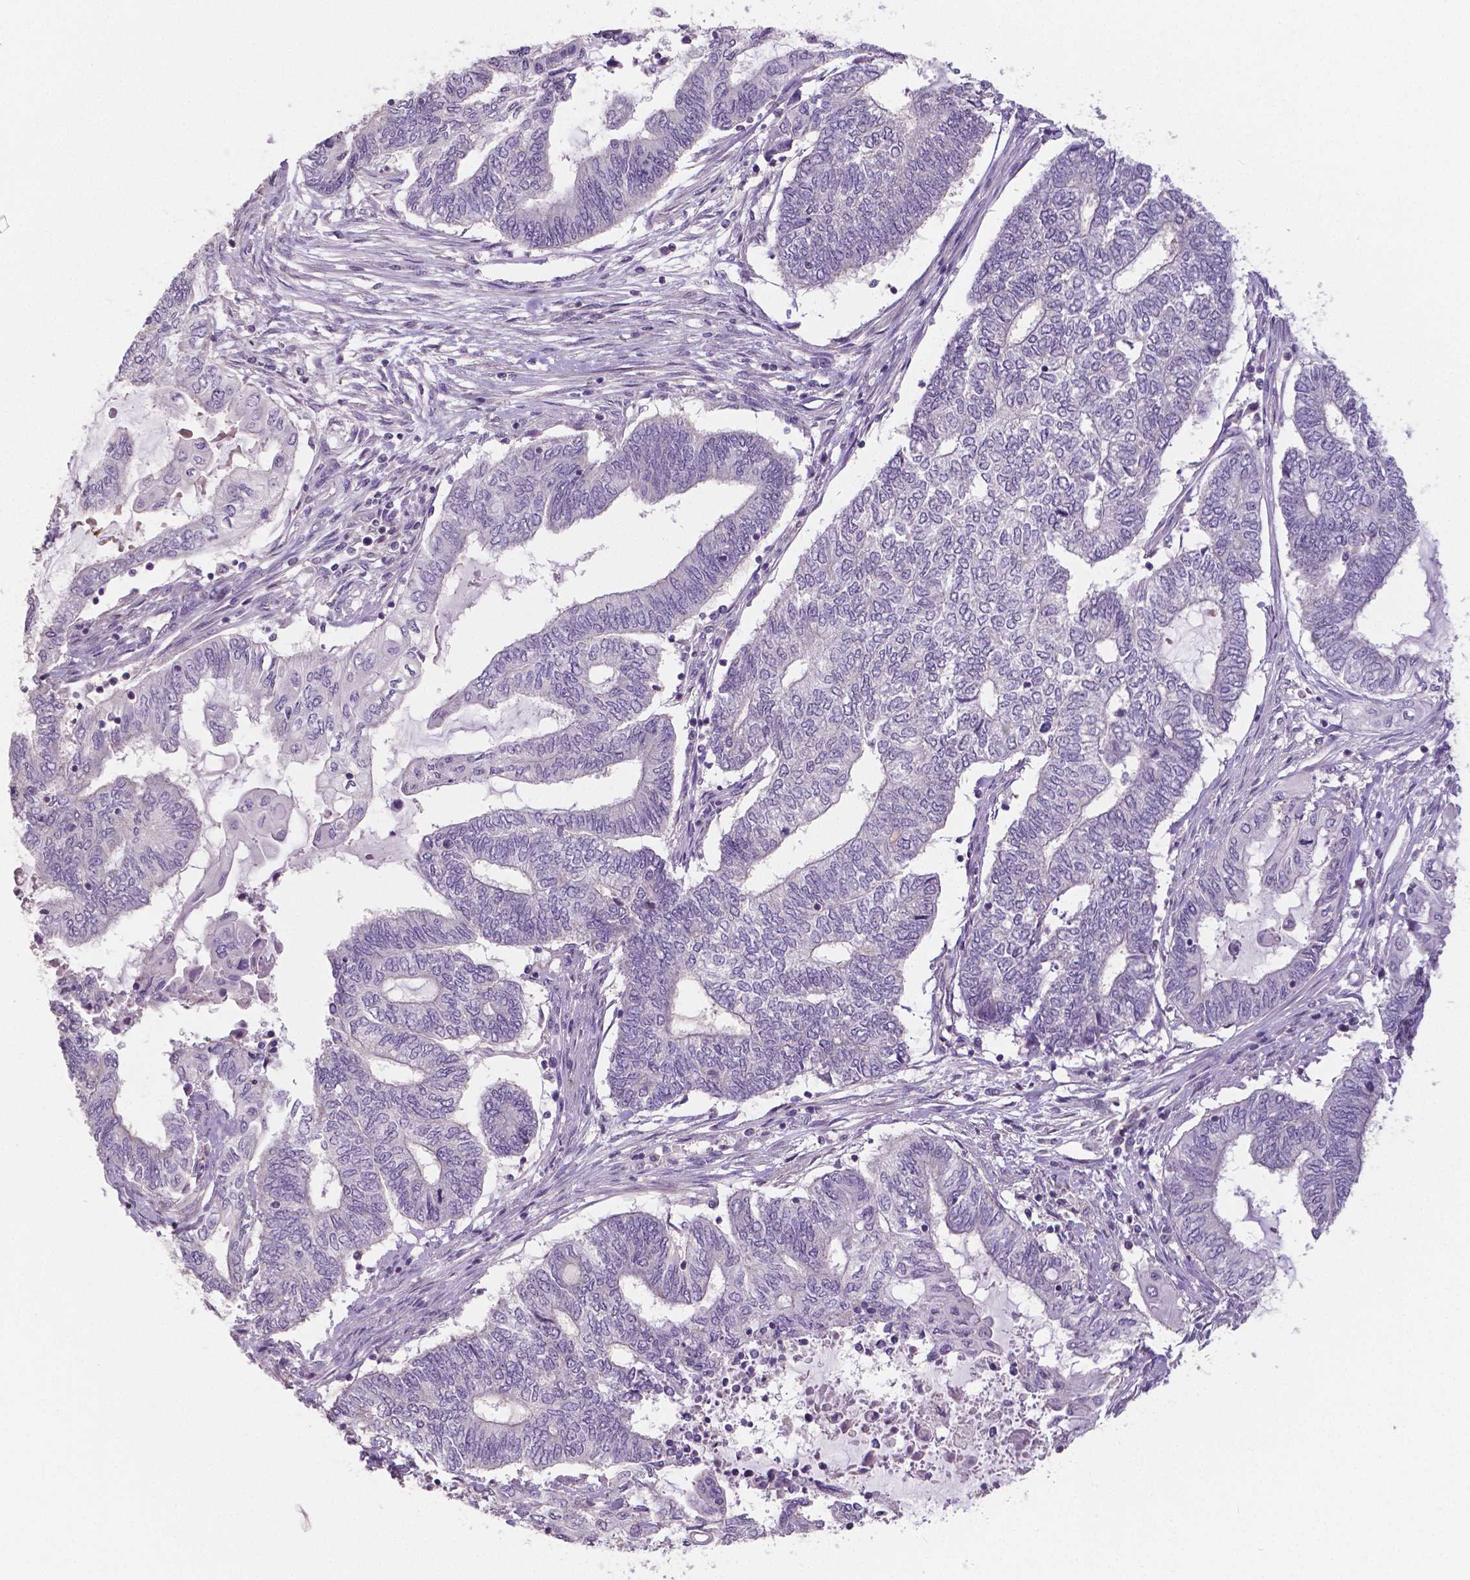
{"staining": {"intensity": "negative", "quantity": "none", "location": "none"}, "tissue": "endometrial cancer", "cell_type": "Tumor cells", "image_type": "cancer", "snomed": [{"axis": "morphology", "description": "Adenocarcinoma, NOS"}, {"axis": "topography", "description": "Uterus"}, {"axis": "topography", "description": "Endometrium"}], "caption": "Adenocarcinoma (endometrial) was stained to show a protein in brown. There is no significant staining in tumor cells.", "gene": "CRMP1", "patient": {"sex": "female", "age": 70}}